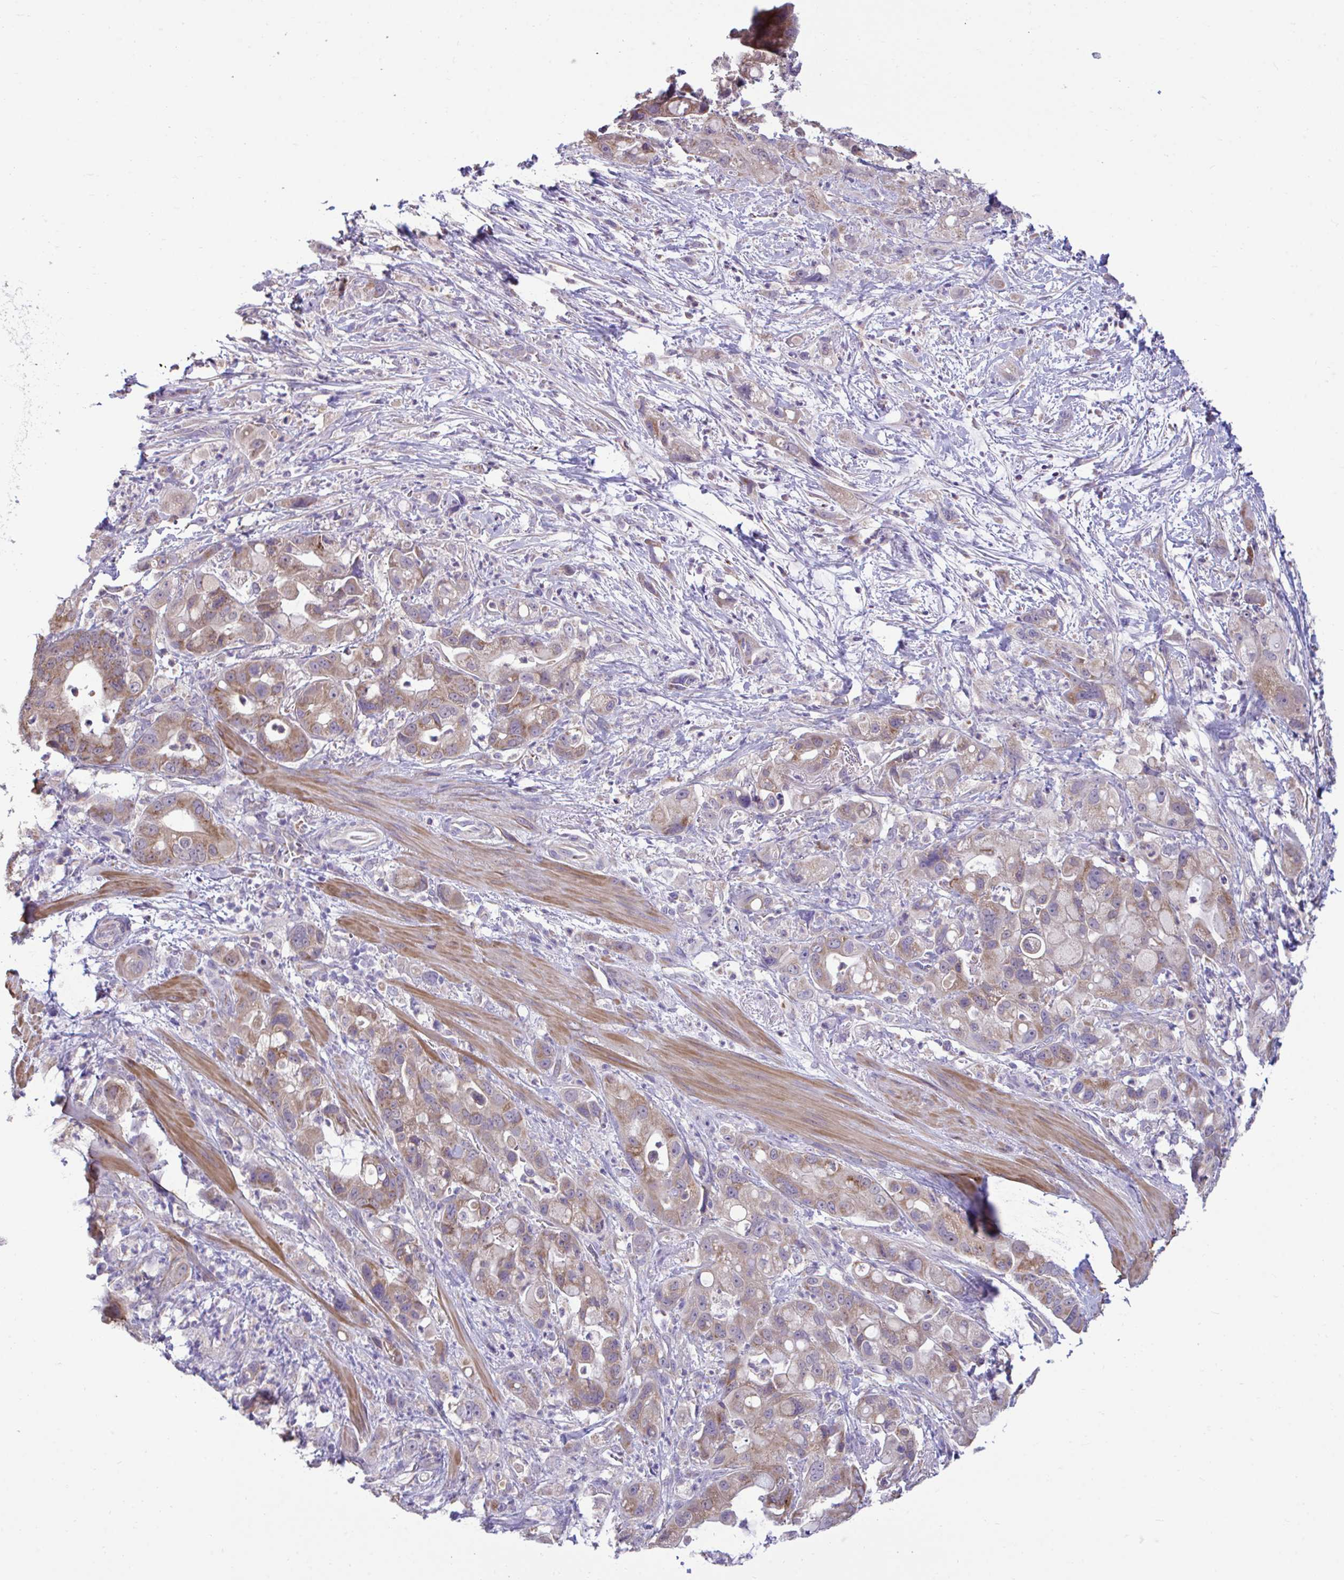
{"staining": {"intensity": "moderate", "quantity": ">75%", "location": "cytoplasmic/membranous"}, "tissue": "pancreatic cancer", "cell_type": "Tumor cells", "image_type": "cancer", "snomed": [{"axis": "morphology", "description": "Adenocarcinoma, NOS"}, {"axis": "topography", "description": "Pancreas"}], "caption": "Immunohistochemical staining of human pancreatic adenocarcinoma shows medium levels of moderate cytoplasmic/membranous protein positivity in approximately >75% of tumor cells. (DAB (3,3'-diaminobenzidine) IHC with brightfield microscopy, high magnification).", "gene": "SARS2", "patient": {"sex": "male", "age": 68}}